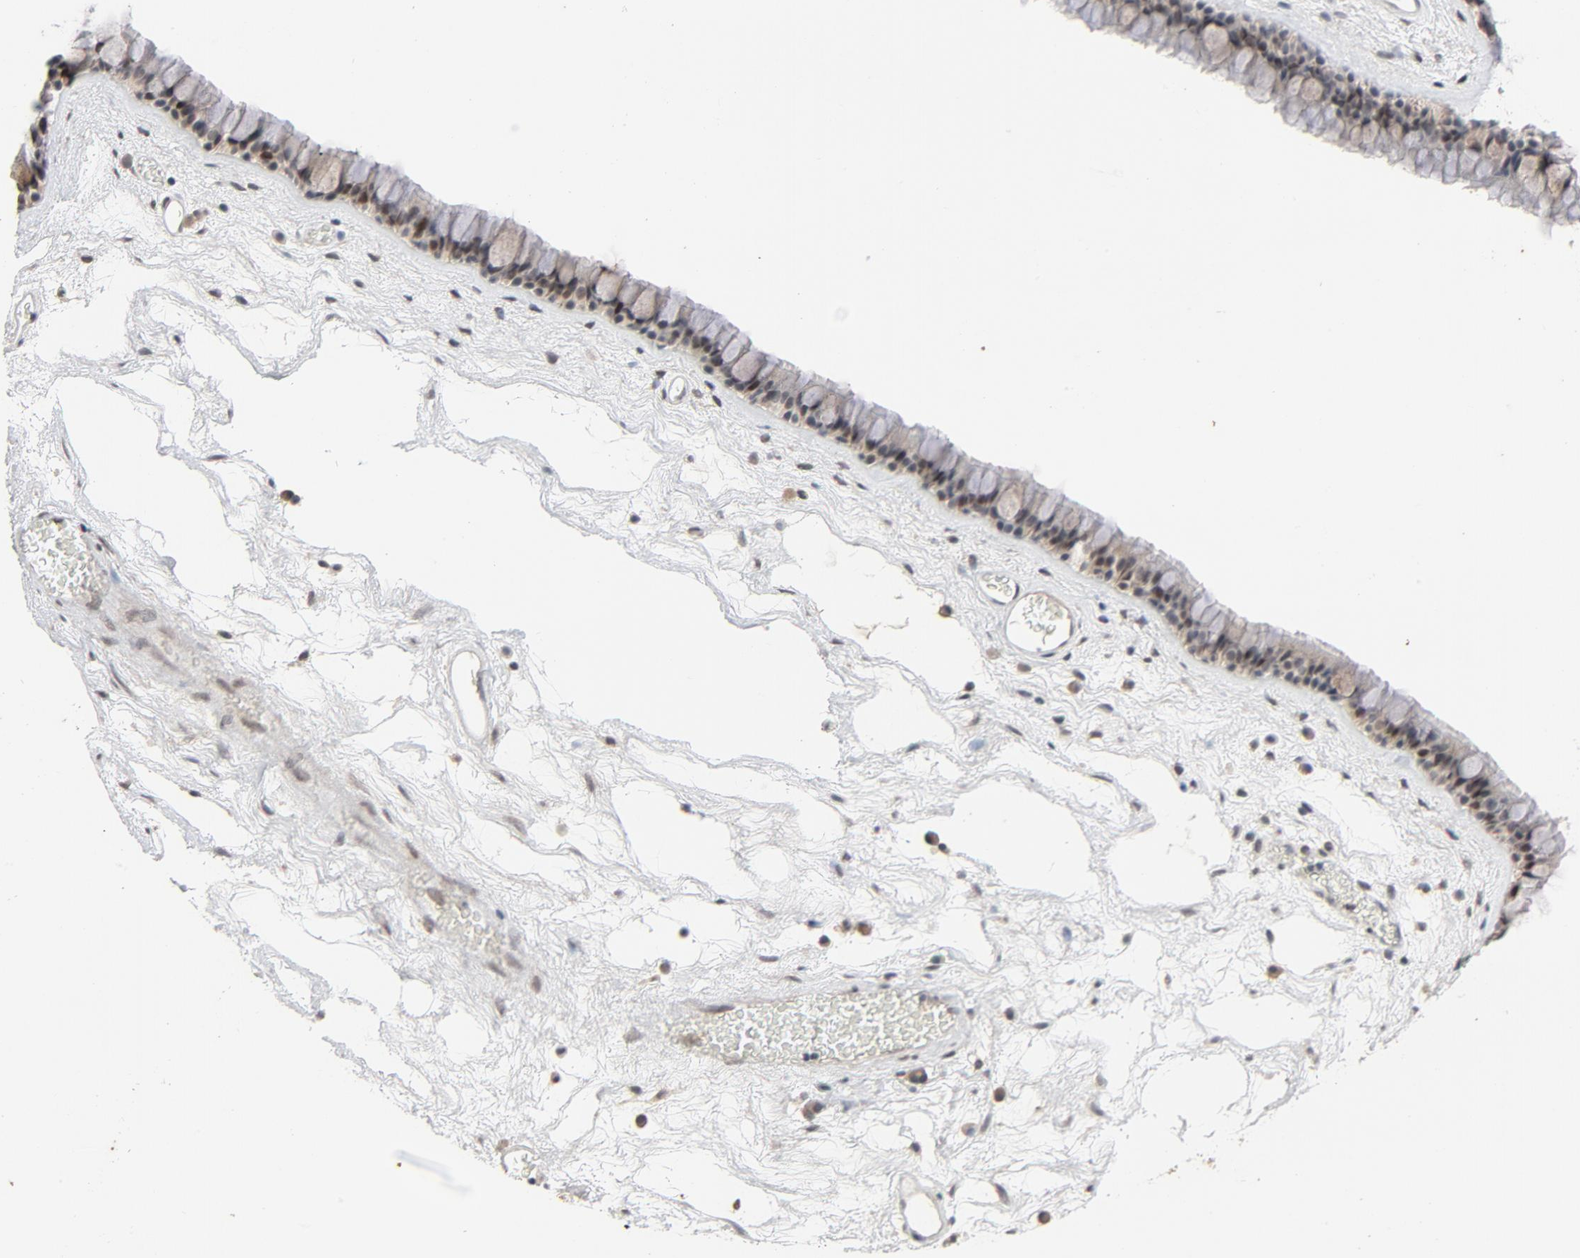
{"staining": {"intensity": "weak", "quantity": "25%-75%", "location": "cytoplasmic/membranous"}, "tissue": "nasopharynx", "cell_type": "Respiratory epithelial cells", "image_type": "normal", "snomed": [{"axis": "morphology", "description": "Normal tissue, NOS"}, {"axis": "morphology", "description": "Inflammation, NOS"}, {"axis": "topography", "description": "Nasopharynx"}], "caption": "Immunohistochemistry (IHC) photomicrograph of normal nasopharynx stained for a protein (brown), which displays low levels of weak cytoplasmic/membranous positivity in approximately 25%-75% of respiratory epithelial cells.", "gene": "MT3", "patient": {"sex": "male", "age": 48}}